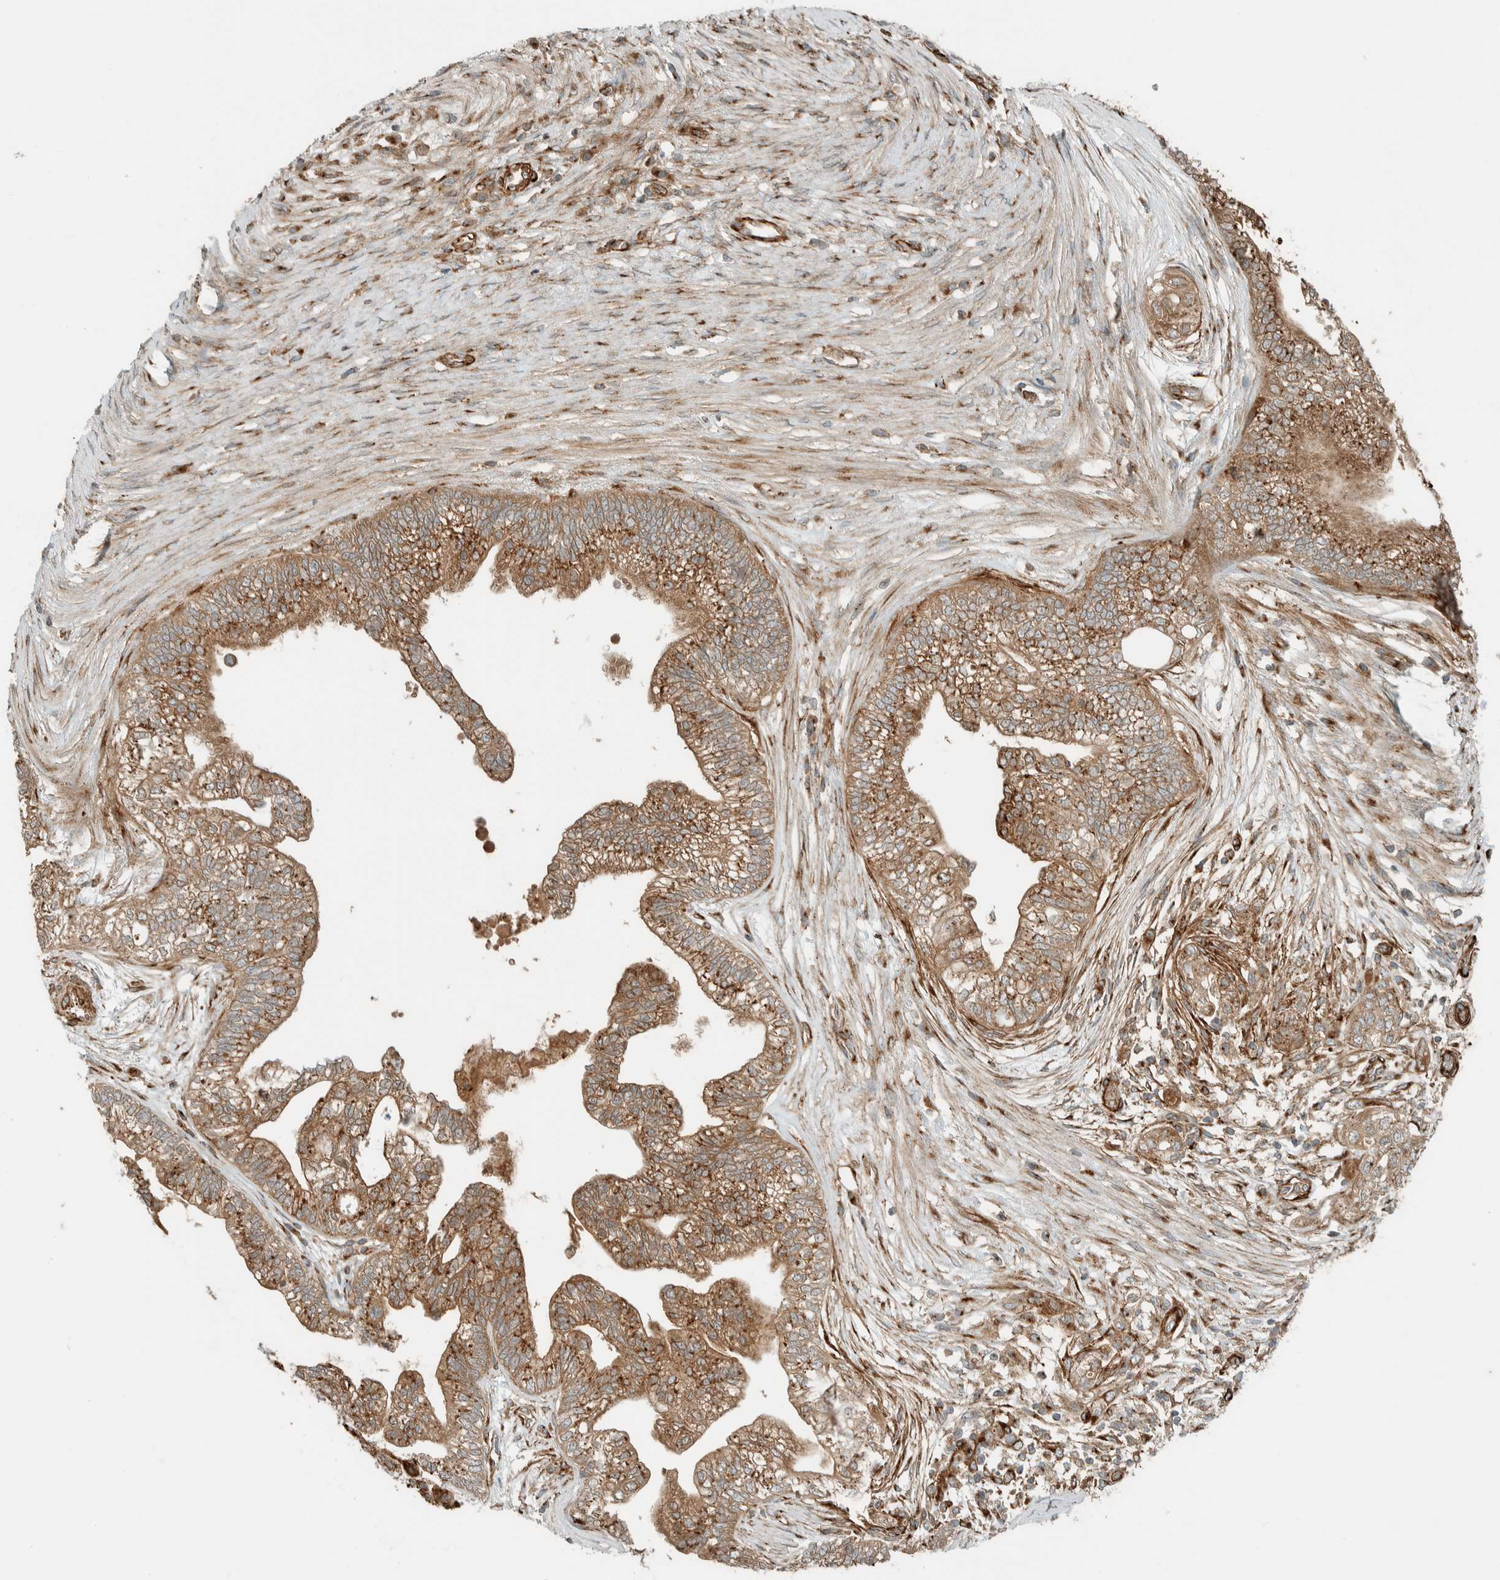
{"staining": {"intensity": "moderate", "quantity": ">75%", "location": "cytoplasmic/membranous,nuclear"}, "tissue": "pancreatic cancer", "cell_type": "Tumor cells", "image_type": "cancer", "snomed": [{"axis": "morphology", "description": "Adenocarcinoma, NOS"}, {"axis": "topography", "description": "Pancreas"}], "caption": "Pancreatic cancer (adenocarcinoma) tissue displays moderate cytoplasmic/membranous and nuclear staining in about >75% of tumor cells (Brightfield microscopy of DAB IHC at high magnification).", "gene": "EXOC7", "patient": {"sex": "male", "age": 72}}